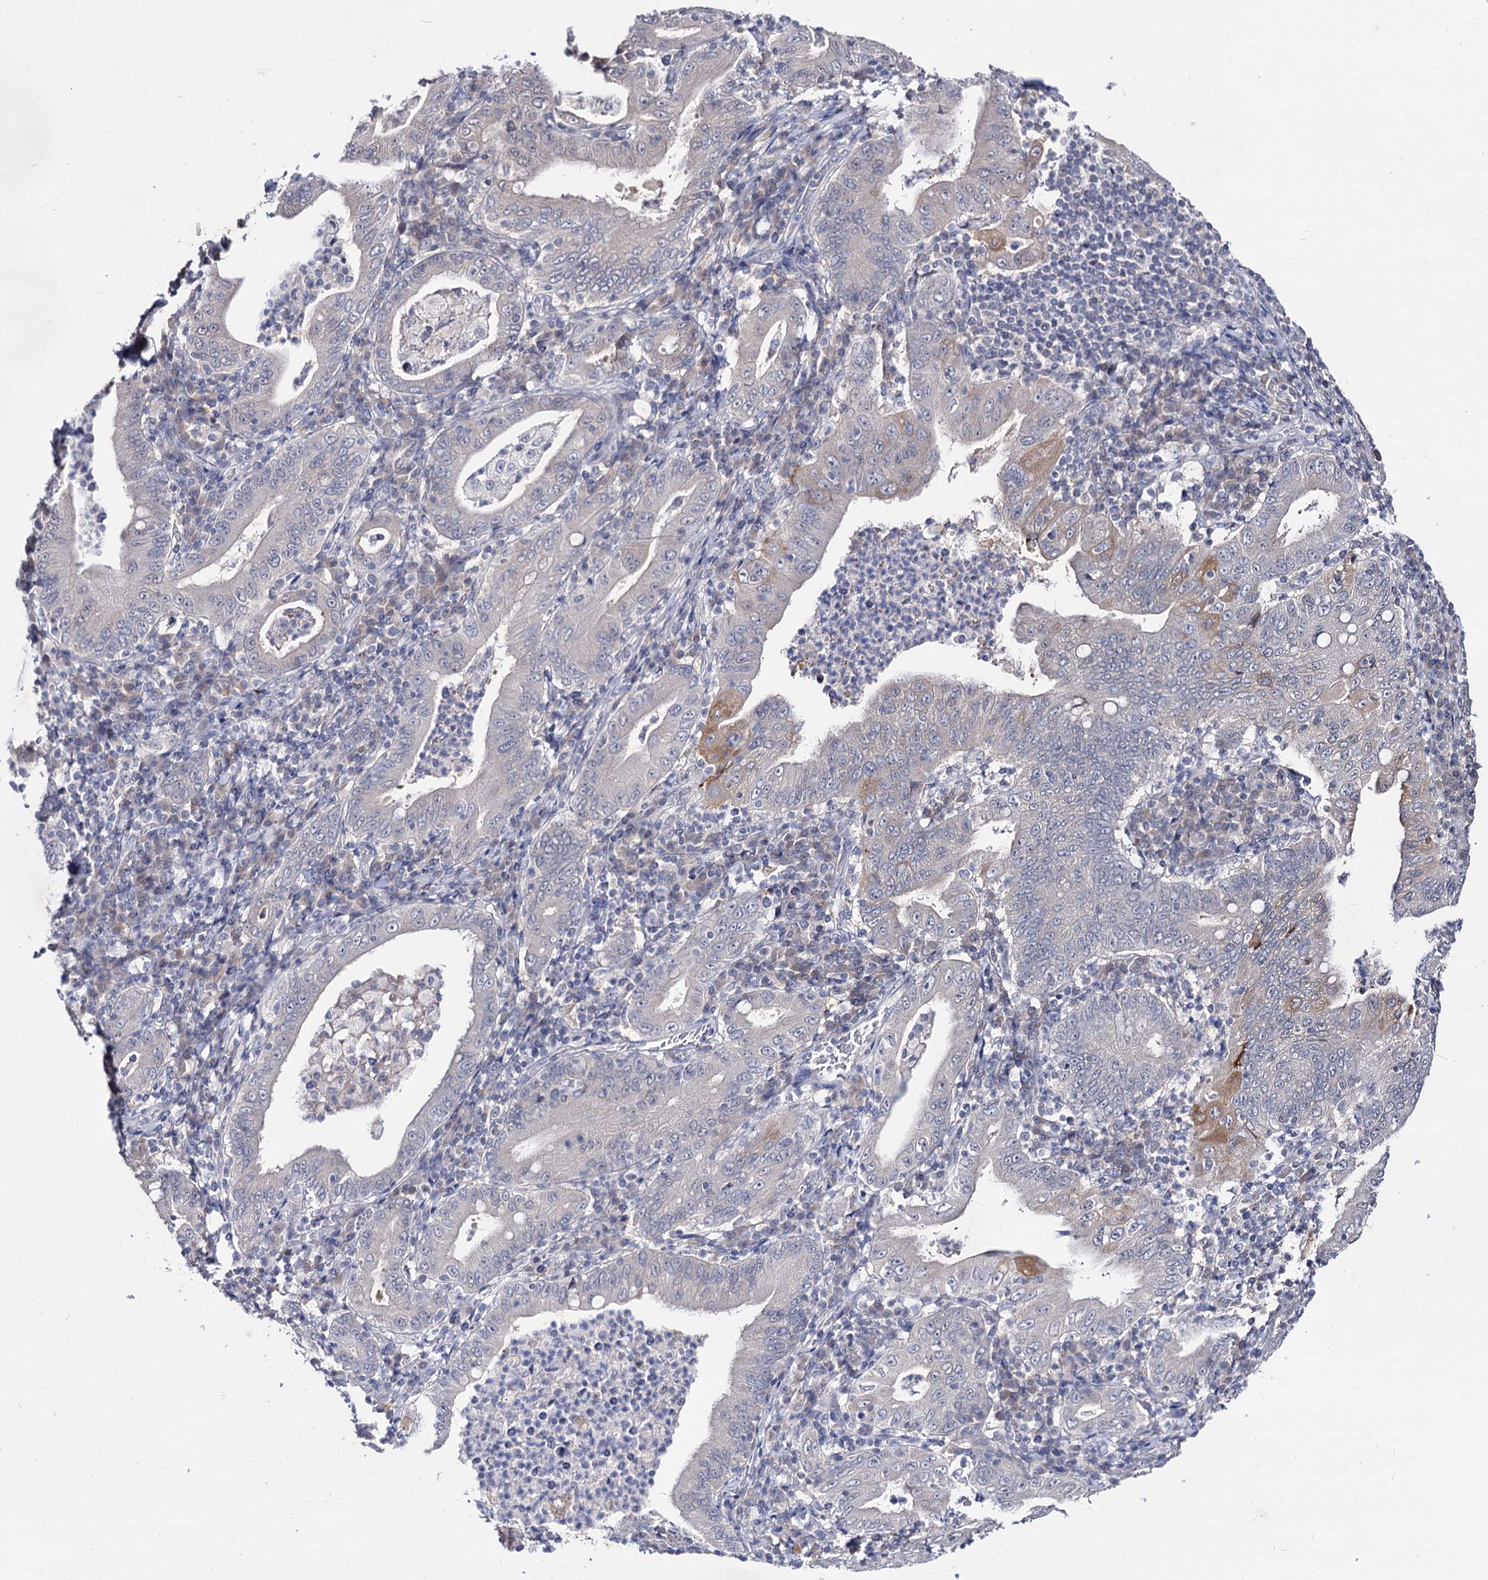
{"staining": {"intensity": "weak", "quantity": "<25%", "location": "cytoplasmic/membranous"}, "tissue": "stomach cancer", "cell_type": "Tumor cells", "image_type": "cancer", "snomed": [{"axis": "morphology", "description": "Normal tissue, NOS"}, {"axis": "morphology", "description": "Adenocarcinoma, NOS"}, {"axis": "topography", "description": "Esophagus"}, {"axis": "topography", "description": "Stomach, upper"}, {"axis": "topography", "description": "Peripheral nerve tissue"}], "caption": "Immunohistochemistry micrograph of neoplastic tissue: stomach cancer (adenocarcinoma) stained with DAB (3,3'-diaminobenzidine) reveals no significant protein staining in tumor cells.", "gene": "ARFIP2", "patient": {"sex": "male", "age": 62}}